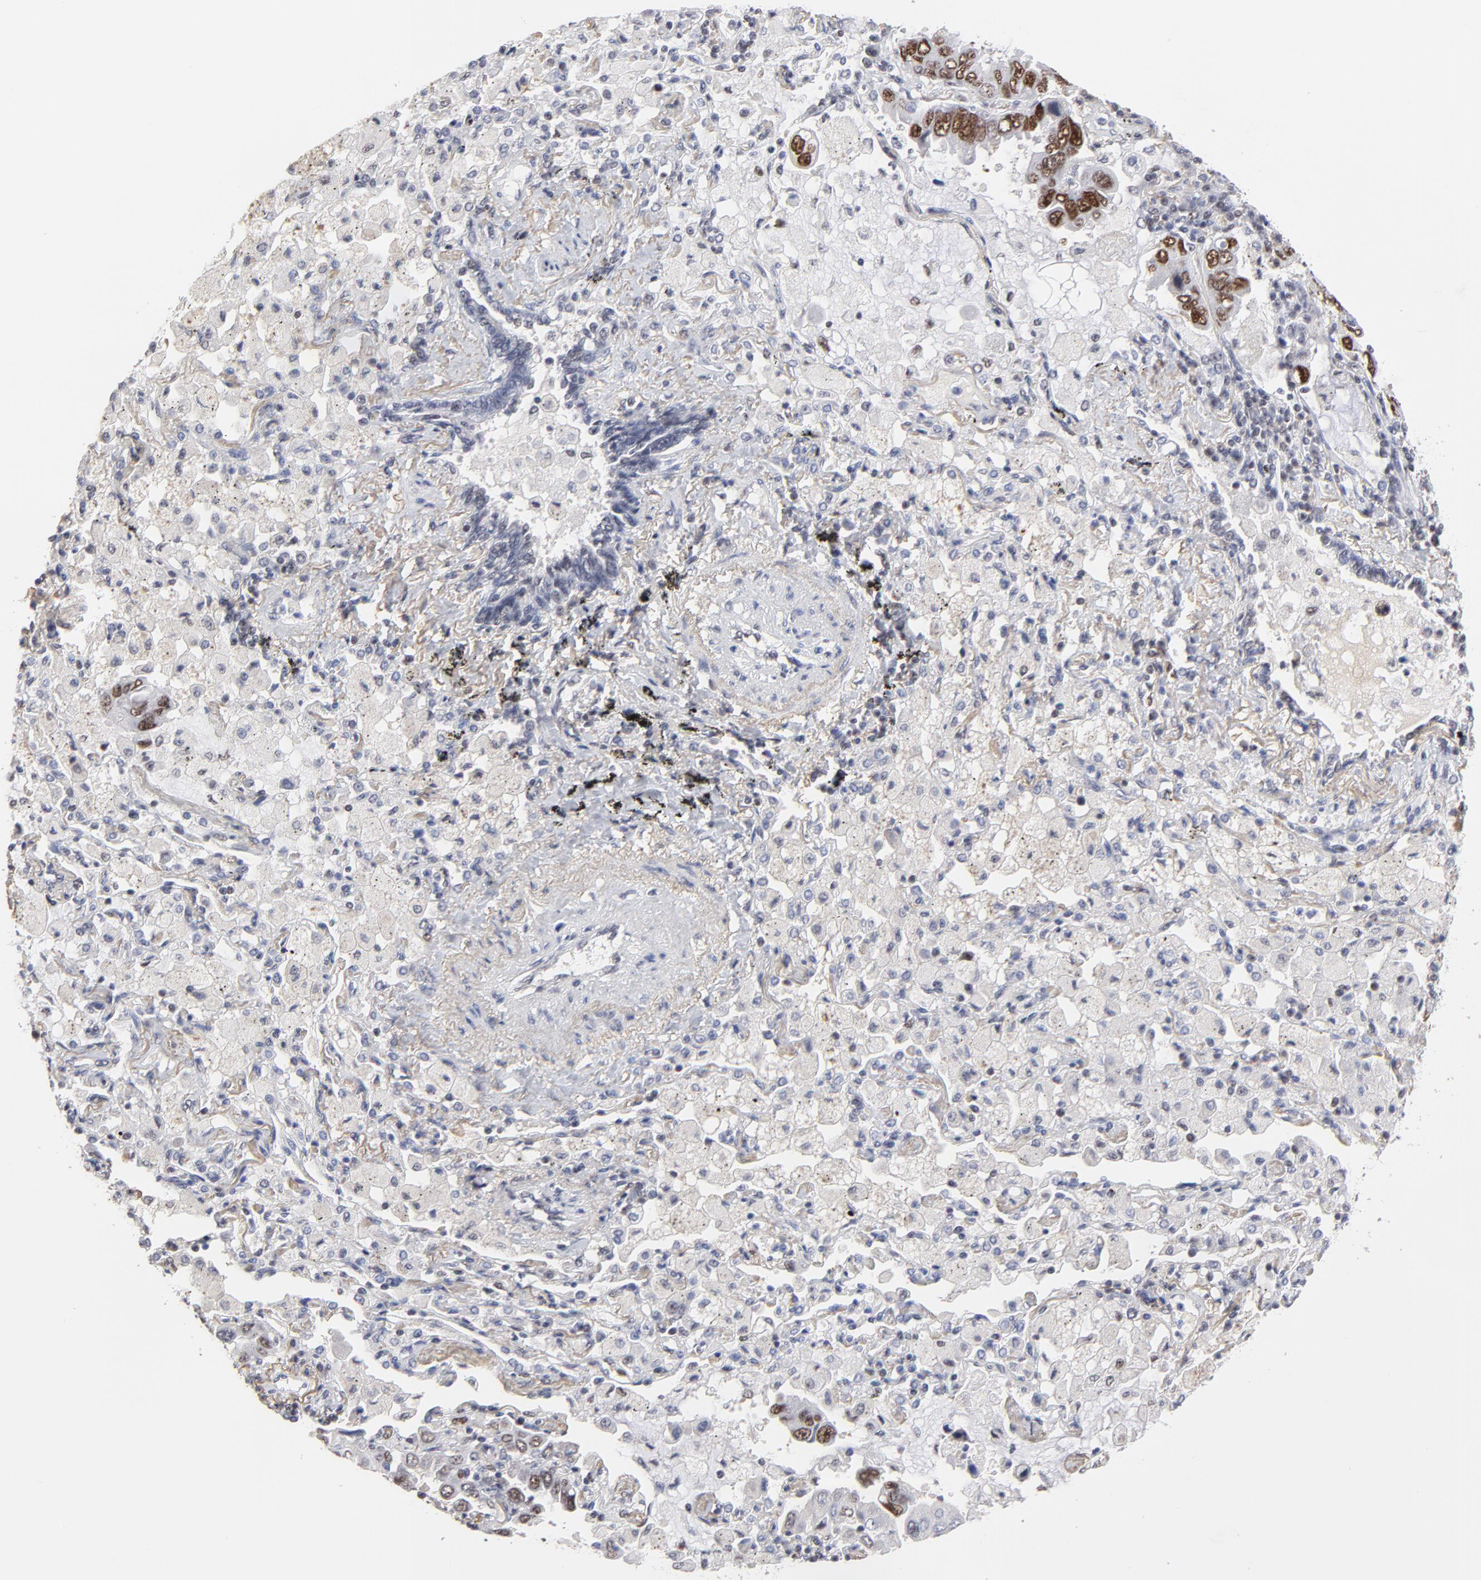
{"staining": {"intensity": "moderate", "quantity": ">75%", "location": "nuclear"}, "tissue": "lung cancer", "cell_type": "Tumor cells", "image_type": "cancer", "snomed": [{"axis": "morphology", "description": "Adenocarcinoma, NOS"}, {"axis": "topography", "description": "Lung"}], "caption": "Lung cancer stained with a brown dye shows moderate nuclear positive staining in about >75% of tumor cells.", "gene": "OGFOD1", "patient": {"sex": "male", "age": 64}}